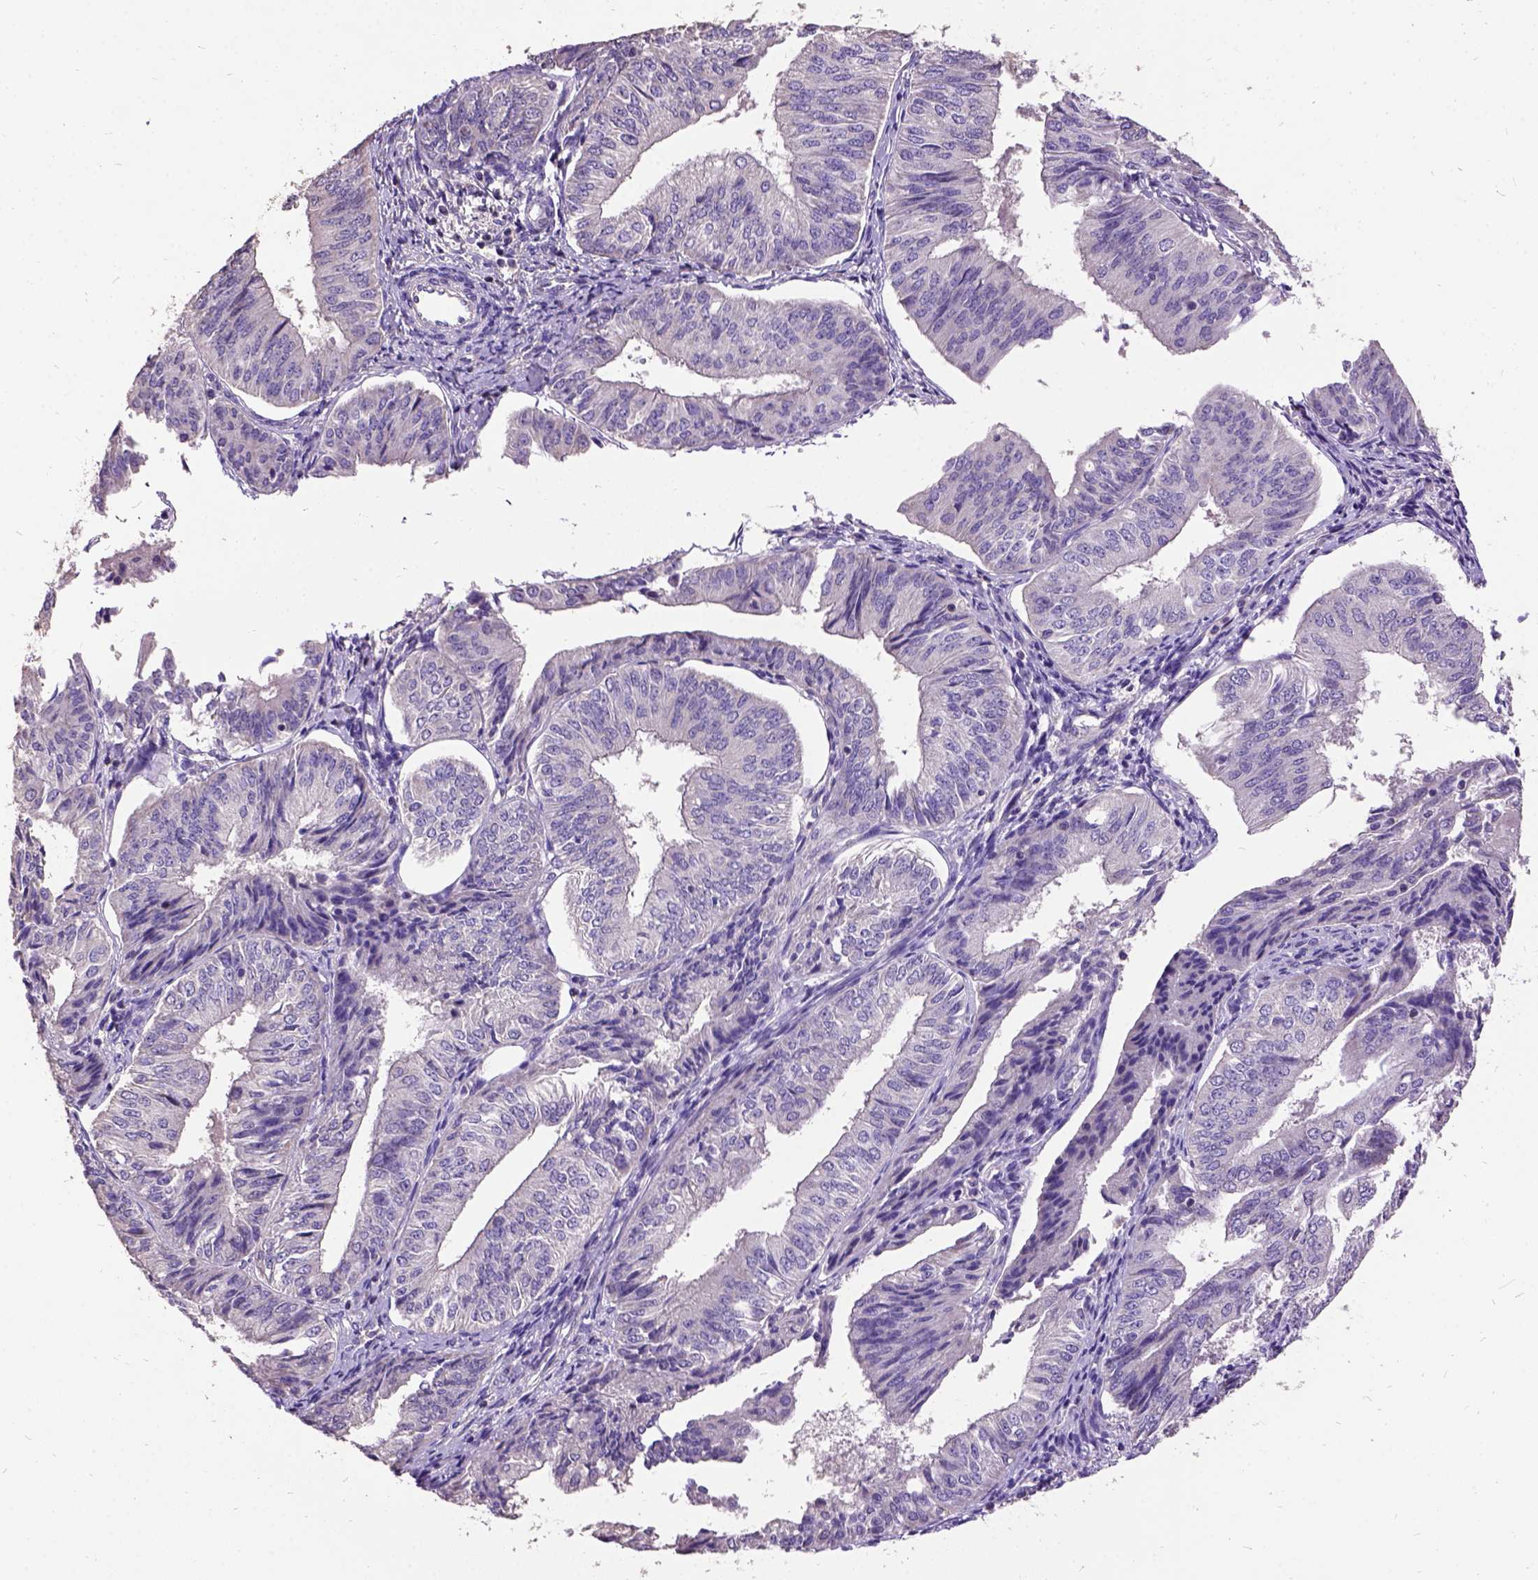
{"staining": {"intensity": "weak", "quantity": "25%-75%", "location": "cytoplasmic/membranous"}, "tissue": "endometrial cancer", "cell_type": "Tumor cells", "image_type": "cancer", "snomed": [{"axis": "morphology", "description": "Adenocarcinoma, NOS"}, {"axis": "topography", "description": "Endometrium"}], "caption": "DAB (3,3'-diaminobenzidine) immunohistochemical staining of human endometrial cancer (adenocarcinoma) reveals weak cytoplasmic/membranous protein staining in approximately 25%-75% of tumor cells.", "gene": "DQX1", "patient": {"sex": "female", "age": 58}}